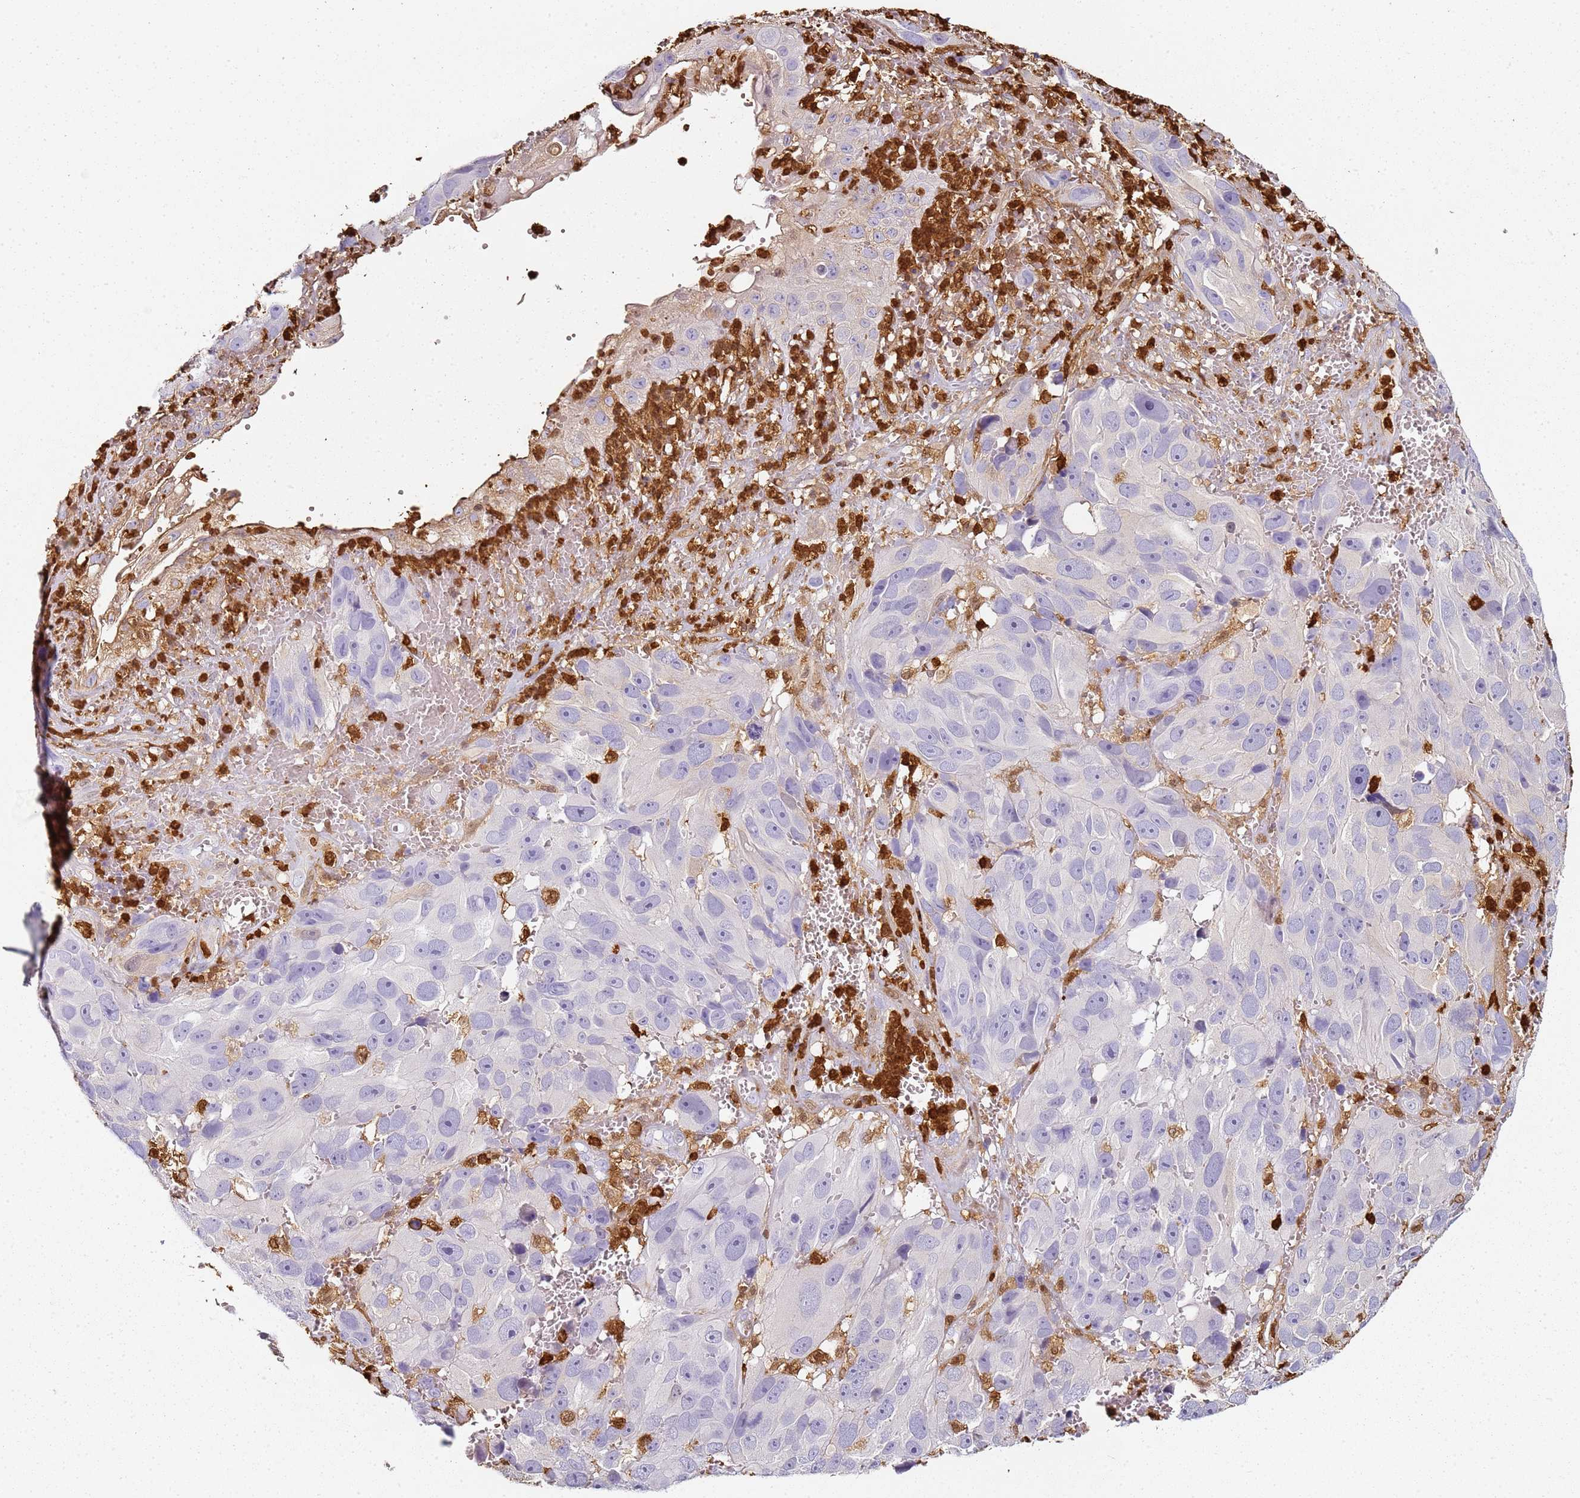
{"staining": {"intensity": "negative", "quantity": "none", "location": "none"}, "tissue": "melanoma", "cell_type": "Tumor cells", "image_type": "cancer", "snomed": [{"axis": "morphology", "description": "Malignant melanoma, NOS"}, {"axis": "topography", "description": "Skin"}], "caption": "Tumor cells are negative for brown protein staining in malignant melanoma.", "gene": "S100A4", "patient": {"sex": "male", "age": 84}}